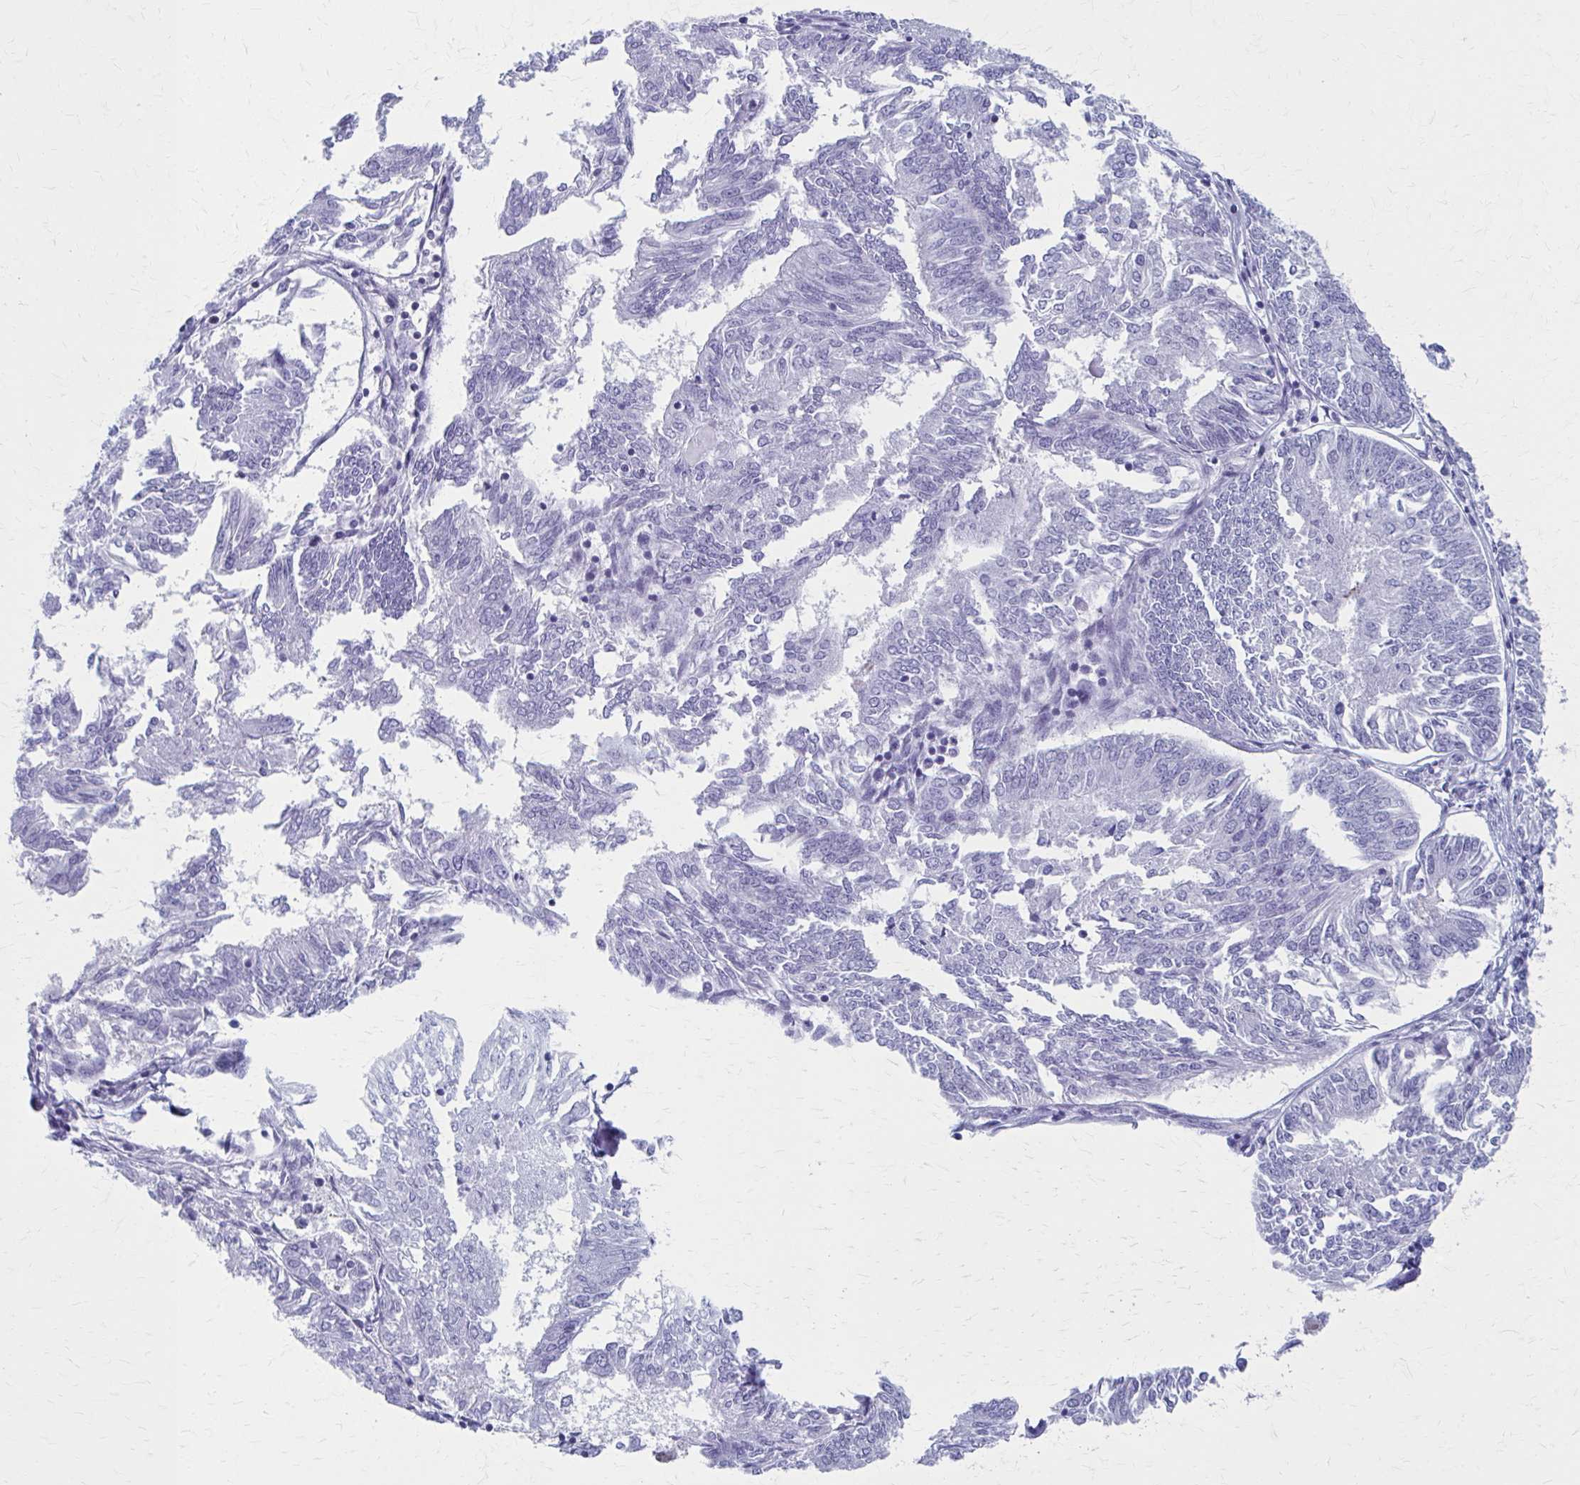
{"staining": {"intensity": "negative", "quantity": "none", "location": "none"}, "tissue": "endometrial cancer", "cell_type": "Tumor cells", "image_type": "cancer", "snomed": [{"axis": "morphology", "description": "Adenocarcinoma, NOS"}, {"axis": "topography", "description": "Endometrium"}], "caption": "The photomicrograph reveals no significant expression in tumor cells of endometrial adenocarcinoma. (Brightfield microscopy of DAB immunohistochemistry (IHC) at high magnification).", "gene": "CELF5", "patient": {"sex": "female", "age": 58}}